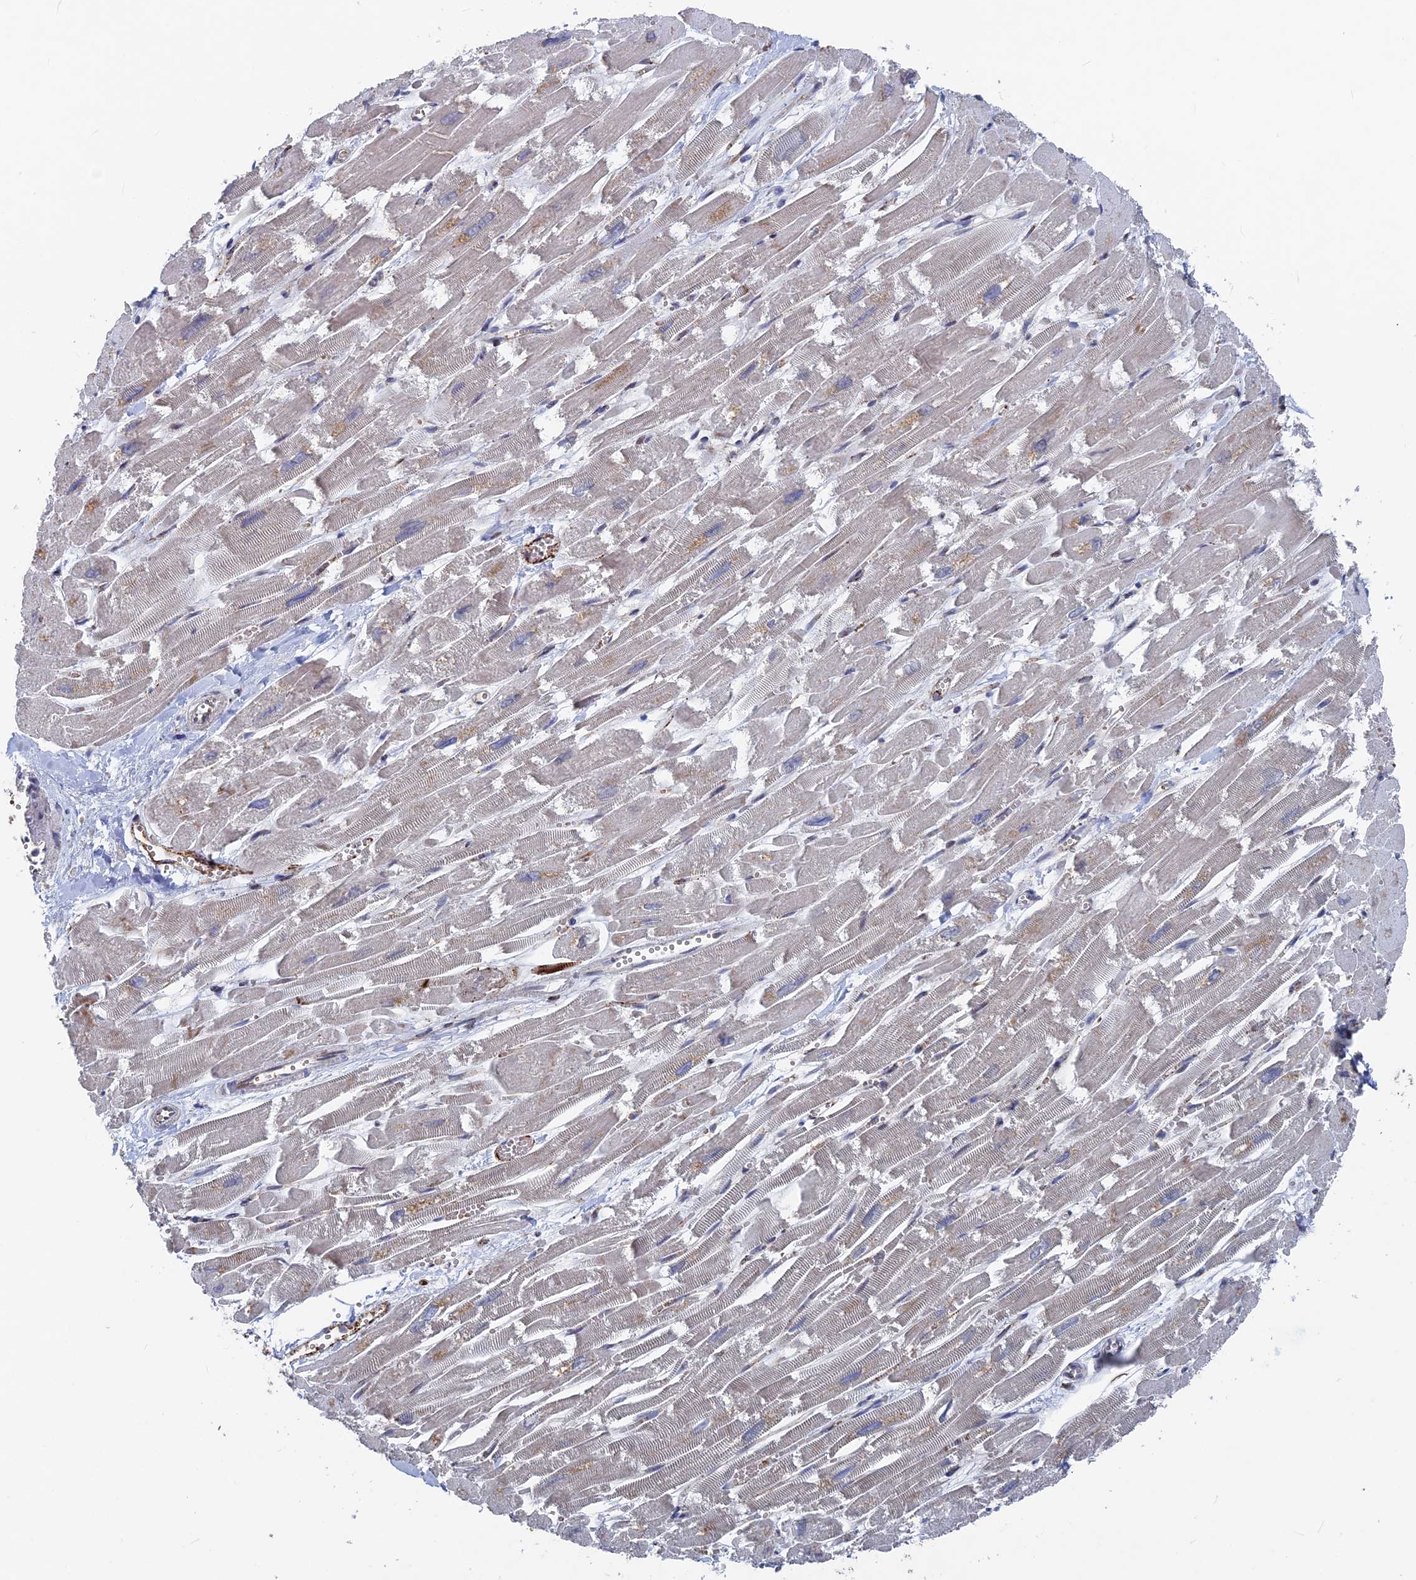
{"staining": {"intensity": "strong", "quantity": "<25%", "location": "cytoplasmic/membranous"}, "tissue": "heart muscle", "cell_type": "Cardiomyocytes", "image_type": "normal", "snomed": [{"axis": "morphology", "description": "Normal tissue, NOS"}, {"axis": "topography", "description": "Heart"}], "caption": "Benign heart muscle displays strong cytoplasmic/membranous positivity in approximately <25% of cardiomyocytes, visualized by immunohistochemistry.", "gene": "SH3D21", "patient": {"sex": "male", "age": 54}}